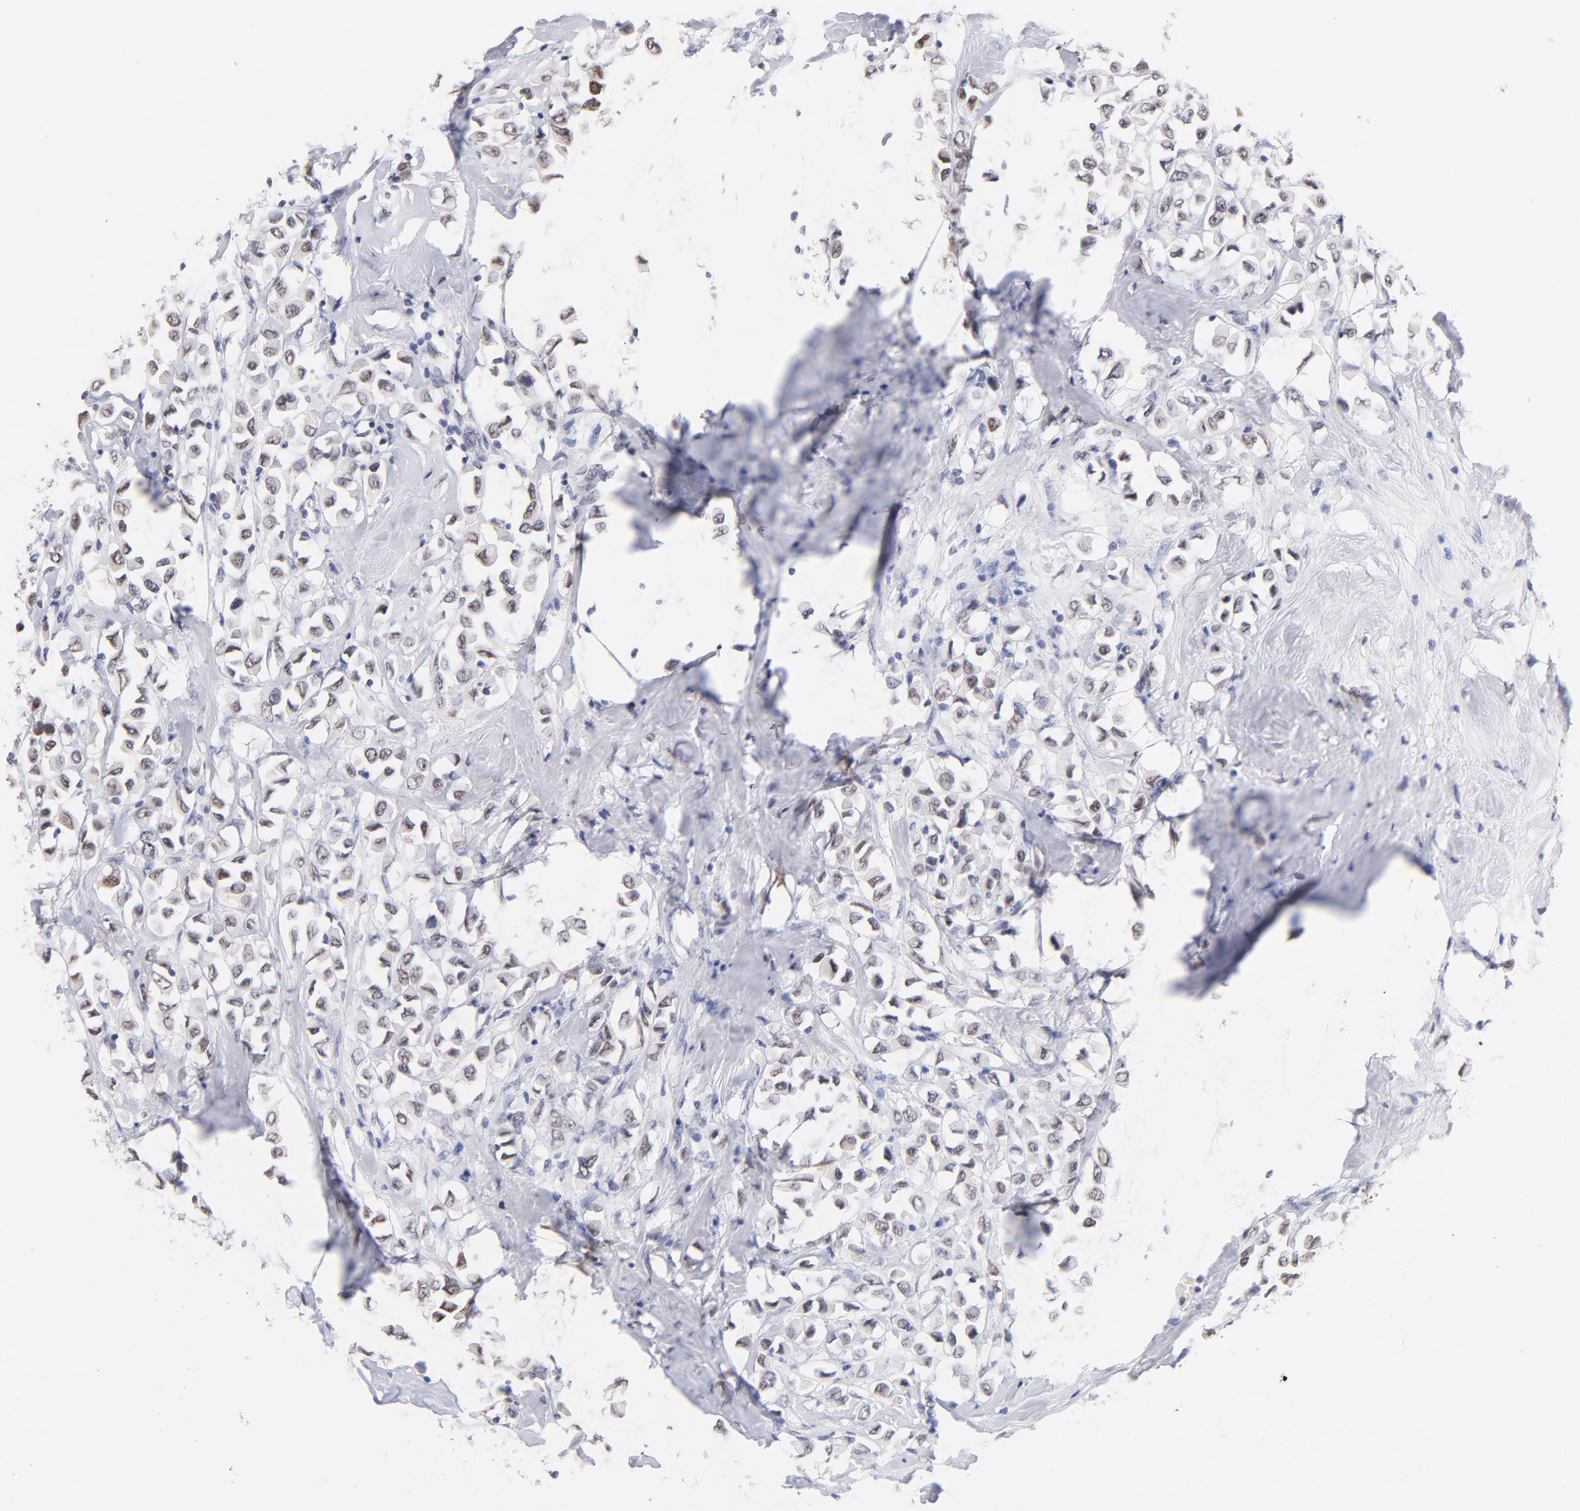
{"staining": {"intensity": "weak", "quantity": ">75%", "location": "nuclear"}, "tissue": "breast cancer", "cell_type": "Tumor cells", "image_type": "cancer", "snomed": [{"axis": "morphology", "description": "Duct carcinoma"}, {"axis": "topography", "description": "Breast"}], "caption": "Protein analysis of breast cancer tissue exhibits weak nuclear expression in about >75% of tumor cells. Nuclei are stained in blue.", "gene": "ZNF74", "patient": {"sex": "female", "age": 61}}